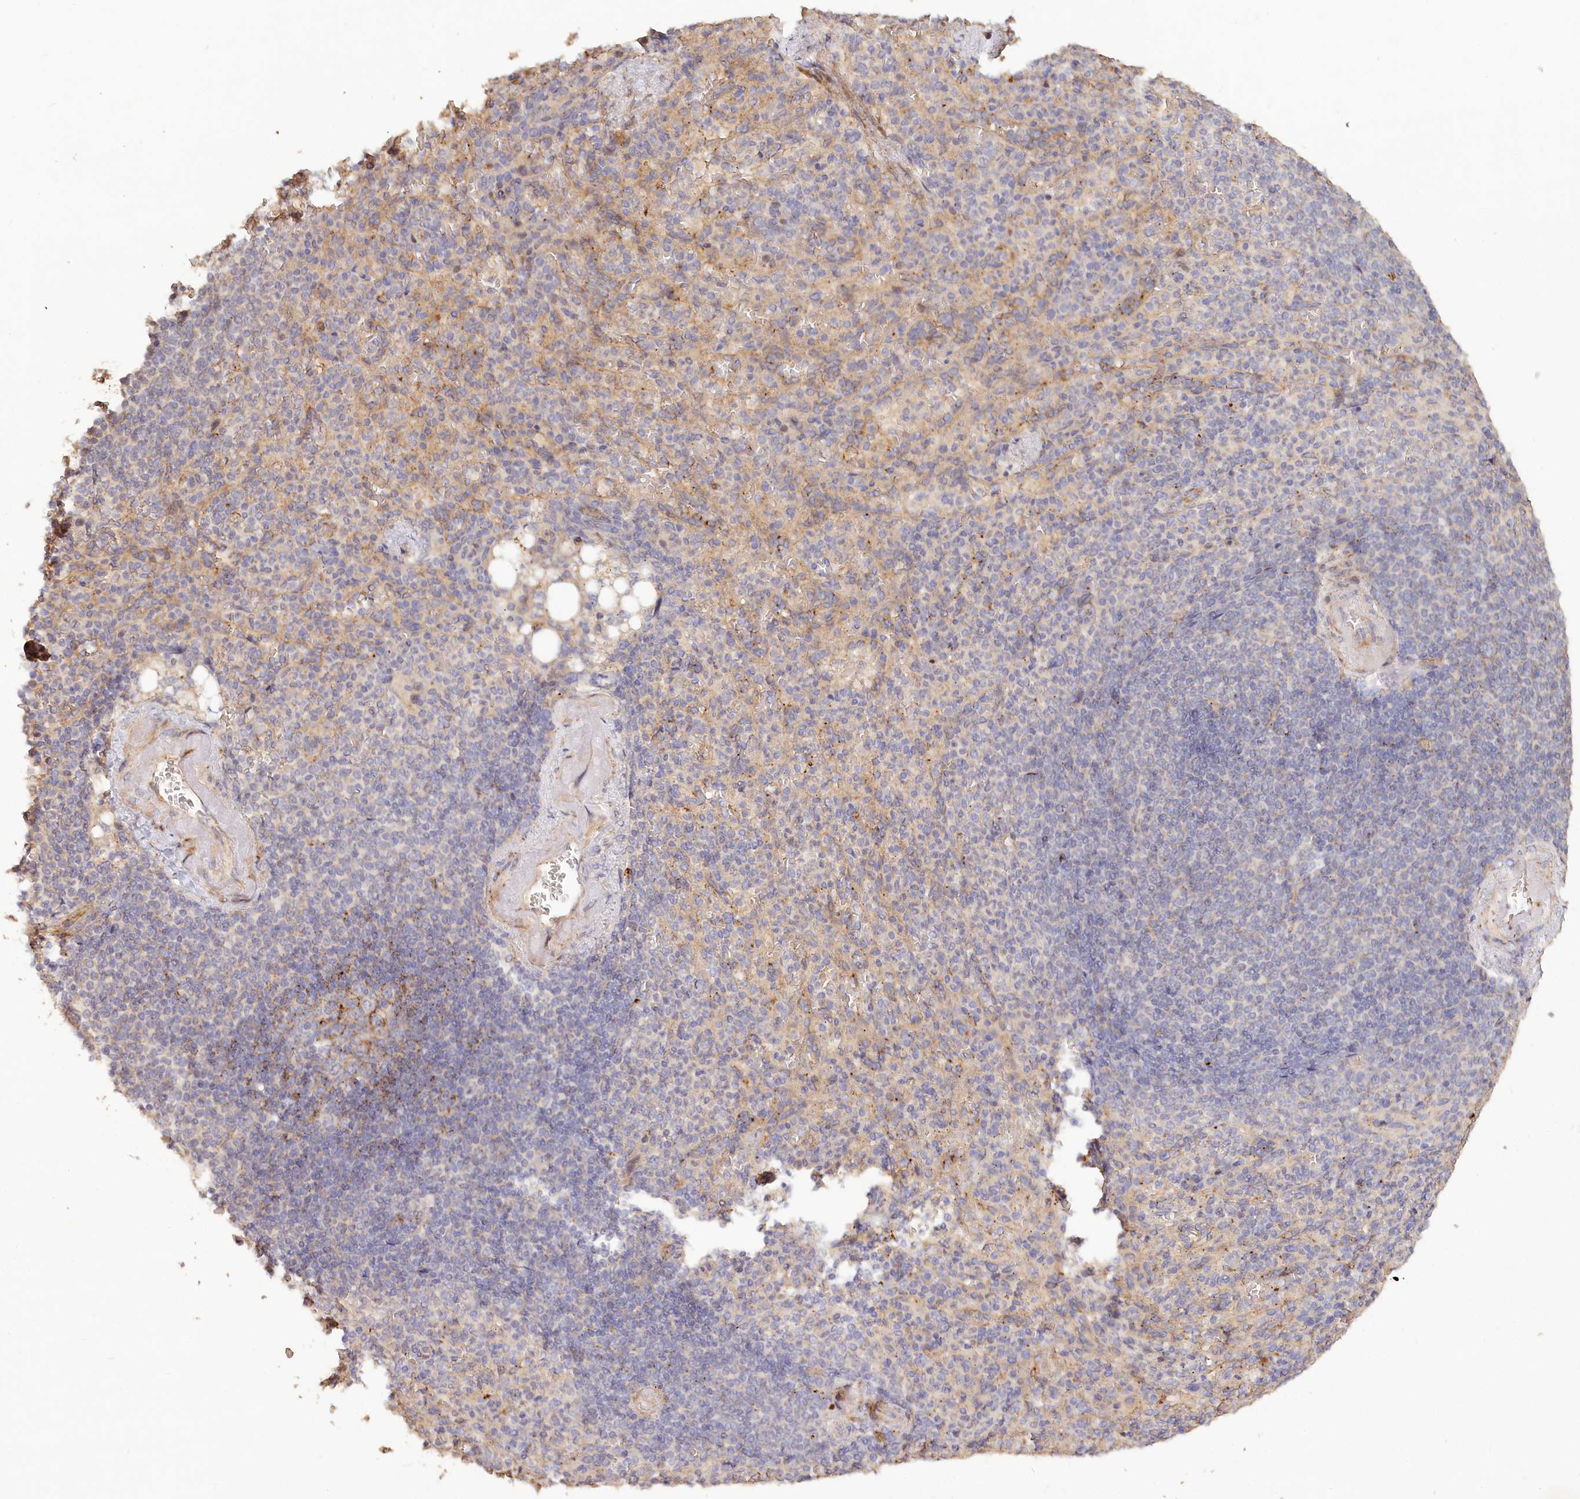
{"staining": {"intensity": "weak", "quantity": "<25%", "location": "cytoplasmic/membranous"}, "tissue": "spleen", "cell_type": "Cells in red pulp", "image_type": "normal", "snomed": [{"axis": "morphology", "description": "Normal tissue, NOS"}, {"axis": "topography", "description": "Spleen"}], "caption": "Immunohistochemistry photomicrograph of benign spleen: spleen stained with DAB (3,3'-diaminobenzidine) exhibits no significant protein expression in cells in red pulp.", "gene": "IRAK1BP1", "patient": {"sex": "female", "age": 74}}